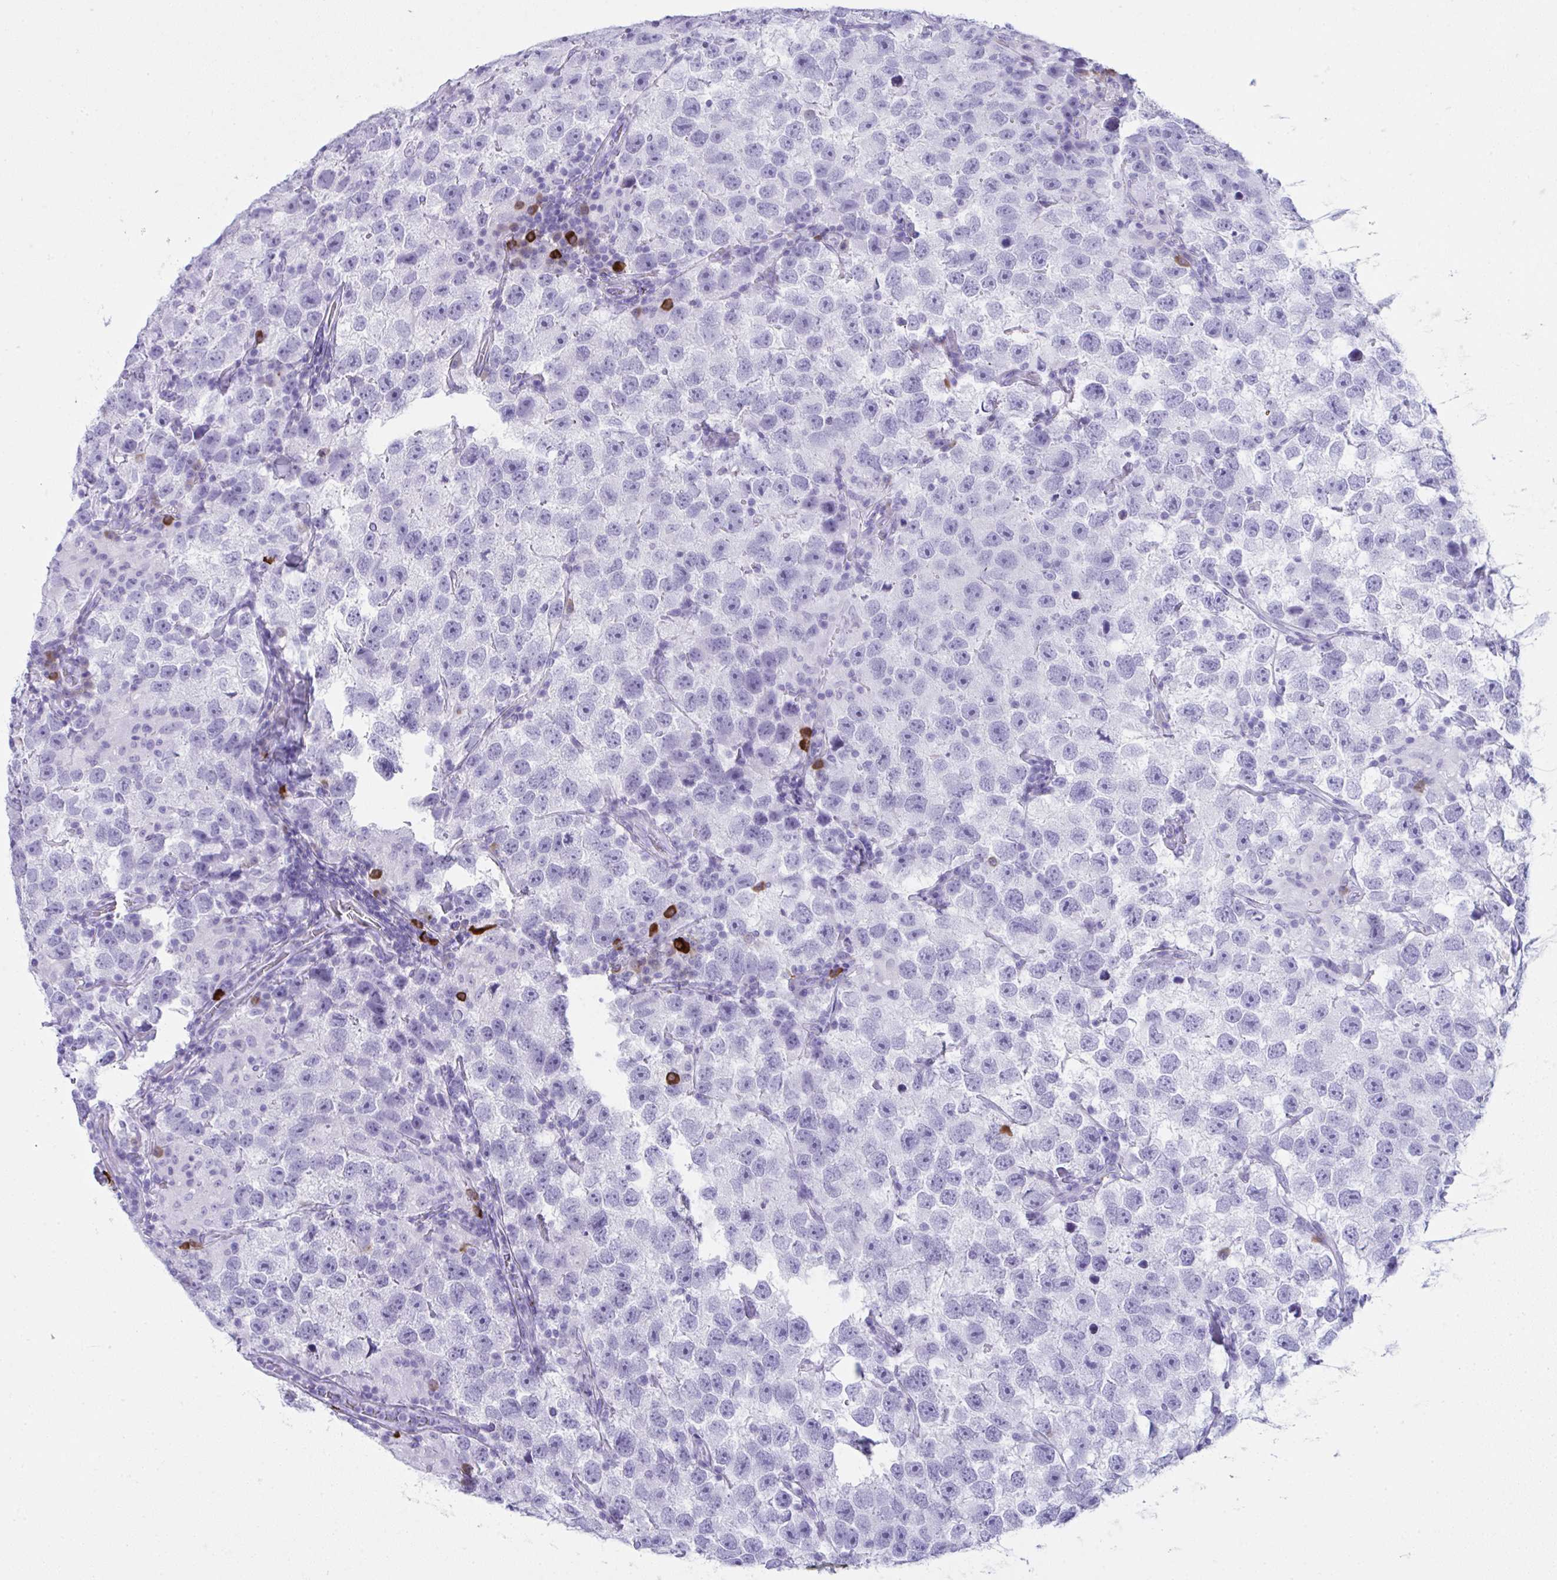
{"staining": {"intensity": "negative", "quantity": "none", "location": "none"}, "tissue": "testis cancer", "cell_type": "Tumor cells", "image_type": "cancer", "snomed": [{"axis": "morphology", "description": "Seminoma, NOS"}, {"axis": "topography", "description": "Testis"}], "caption": "DAB (3,3'-diaminobenzidine) immunohistochemical staining of human testis seminoma demonstrates no significant expression in tumor cells. (DAB (3,3'-diaminobenzidine) immunohistochemistry, high magnification).", "gene": "JCHAIN", "patient": {"sex": "male", "age": 26}}